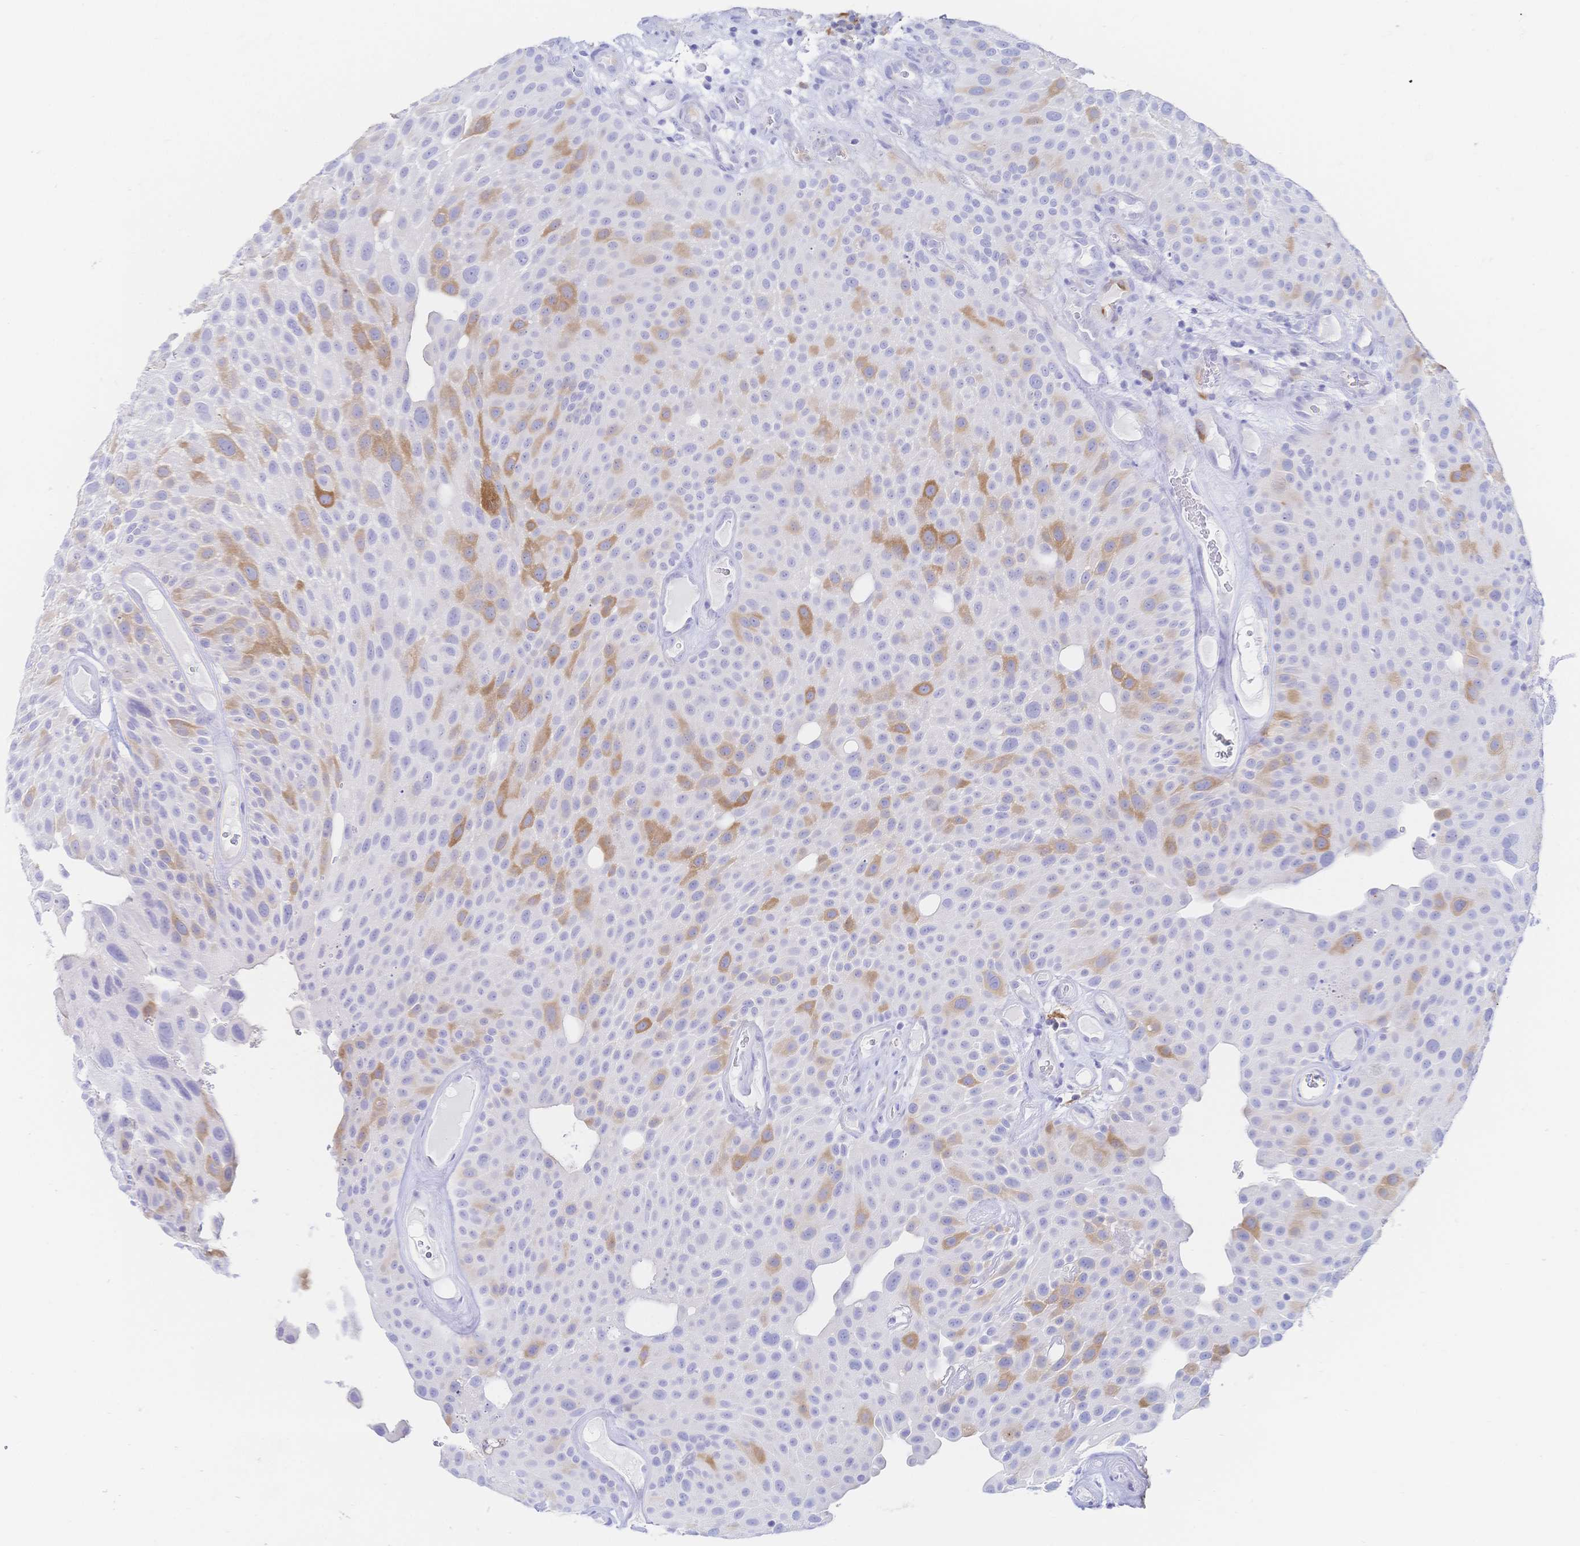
{"staining": {"intensity": "moderate", "quantity": "<25%", "location": "cytoplasmic/membranous"}, "tissue": "urothelial cancer", "cell_type": "Tumor cells", "image_type": "cancer", "snomed": [{"axis": "morphology", "description": "Urothelial carcinoma, Low grade"}, {"axis": "topography", "description": "Urinary bladder"}], "caption": "An immunohistochemistry (IHC) histopathology image of neoplastic tissue is shown. Protein staining in brown highlights moderate cytoplasmic/membranous positivity in urothelial cancer within tumor cells.", "gene": "RRM1", "patient": {"sex": "male", "age": 72}}